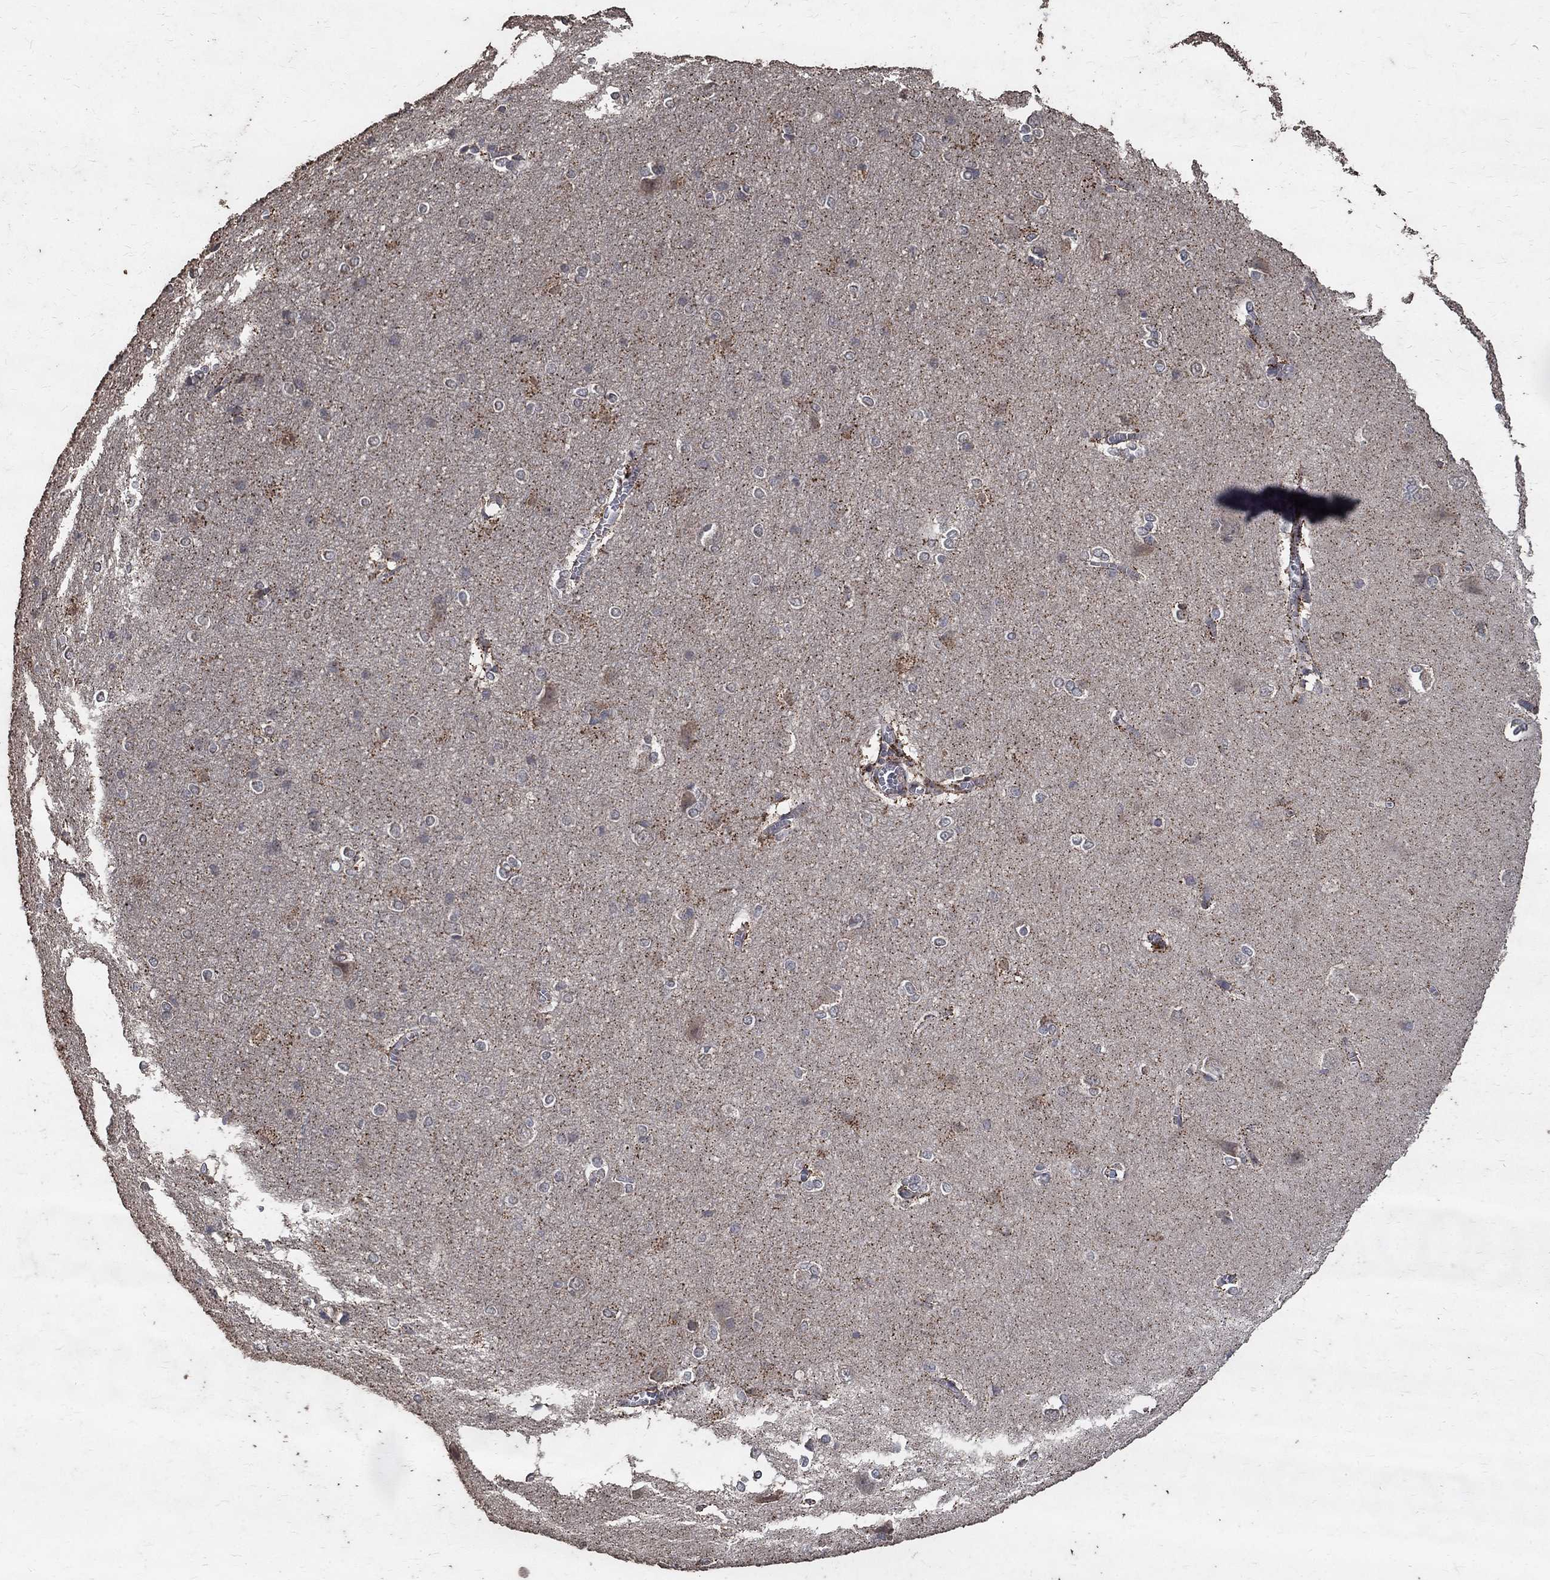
{"staining": {"intensity": "strong", "quantity": "25%-75%", "location": "cytoplasmic/membranous"}, "tissue": "cerebral cortex", "cell_type": "Endothelial cells", "image_type": "normal", "snomed": [{"axis": "morphology", "description": "Normal tissue, NOS"}, {"axis": "topography", "description": "Cerebral cortex"}], "caption": "An image of cerebral cortex stained for a protein demonstrates strong cytoplasmic/membranous brown staining in endothelial cells.", "gene": "C17orf75", "patient": {"sex": "male", "age": 37}}